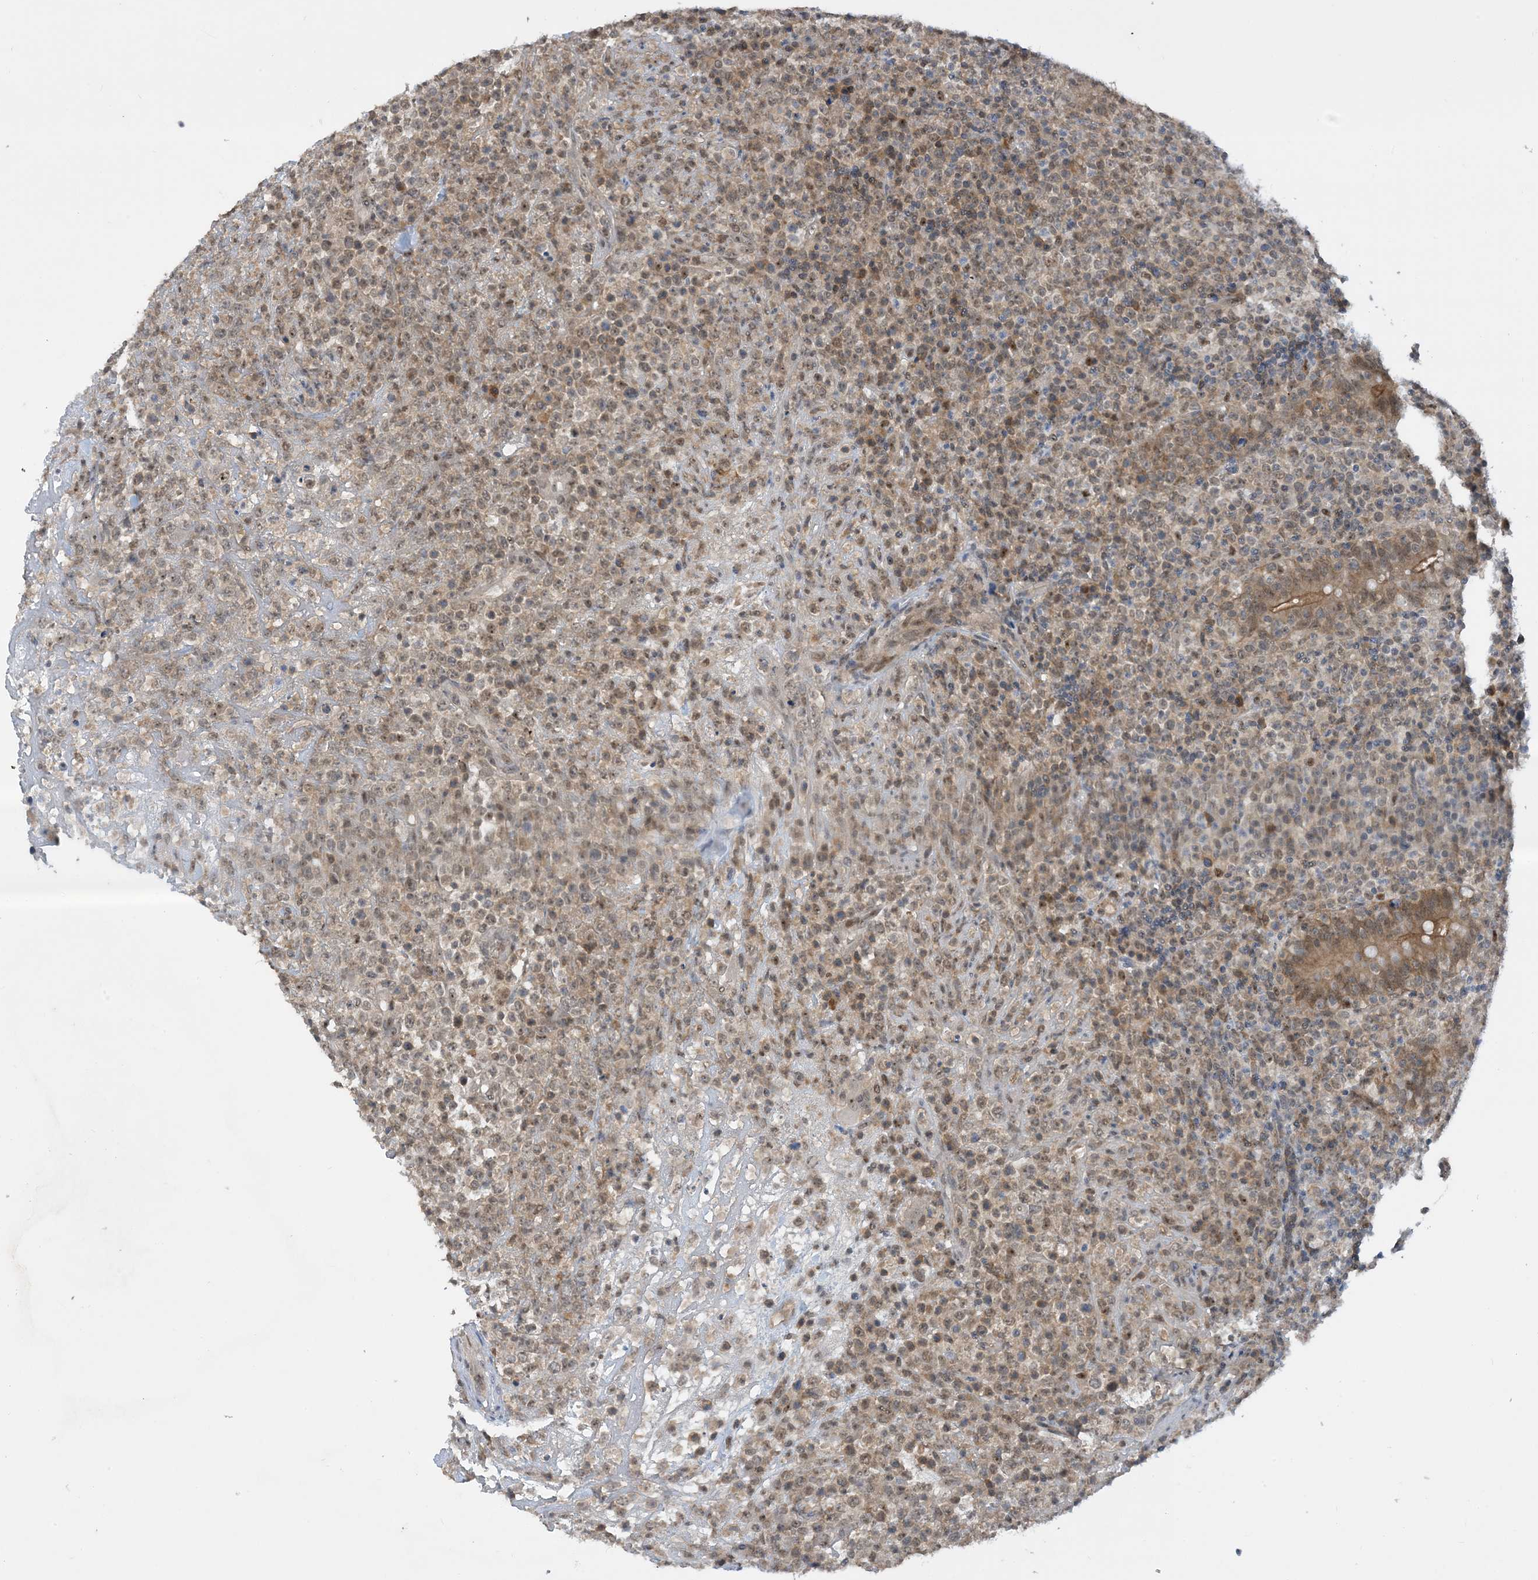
{"staining": {"intensity": "weak", "quantity": "25%-75%", "location": "cytoplasmic/membranous,nuclear"}, "tissue": "lymphoma", "cell_type": "Tumor cells", "image_type": "cancer", "snomed": [{"axis": "morphology", "description": "Malignant lymphoma, non-Hodgkin's type, High grade"}, {"axis": "topography", "description": "Colon"}], "caption": "A high-resolution image shows immunohistochemistry staining of lymphoma, which demonstrates weak cytoplasmic/membranous and nuclear staining in approximately 25%-75% of tumor cells.", "gene": "UBE2E1", "patient": {"sex": "female", "age": 53}}